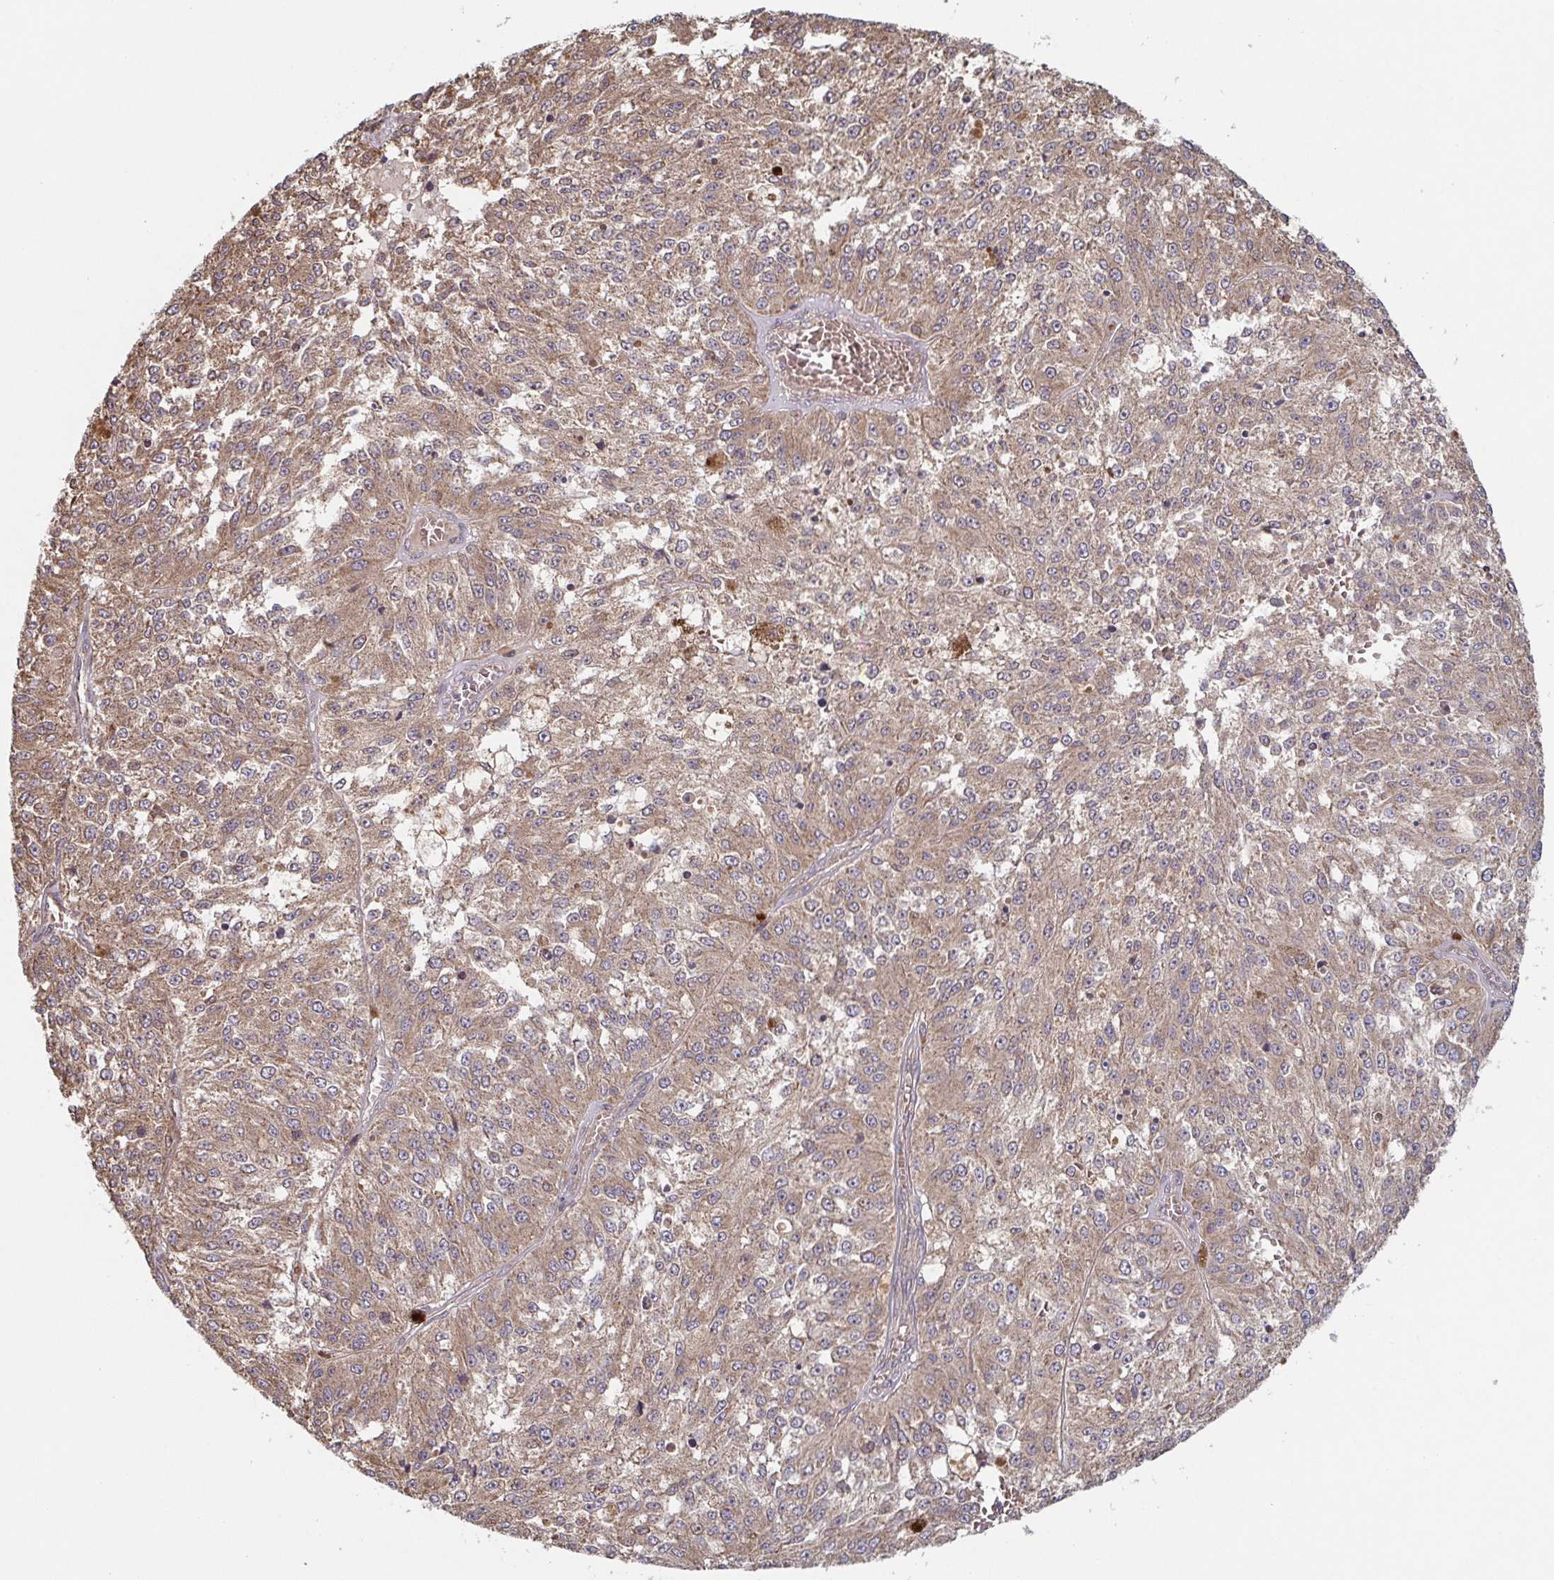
{"staining": {"intensity": "moderate", "quantity": ">75%", "location": "cytoplasmic/membranous"}, "tissue": "melanoma", "cell_type": "Tumor cells", "image_type": "cancer", "snomed": [{"axis": "morphology", "description": "Malignant melanoma, Metastatic site"}, {"axis": "topography", "description": "Lymph node"}], "caption": "Melanoma stained with DAB immunohistochemistry (IHC) exhibits medium levels of moderate cytoplasmic/membranous positivity in approximately >75% of tumor cells.", "gene": "COPB1", "patient": {"sex": "female", "age": 64}}